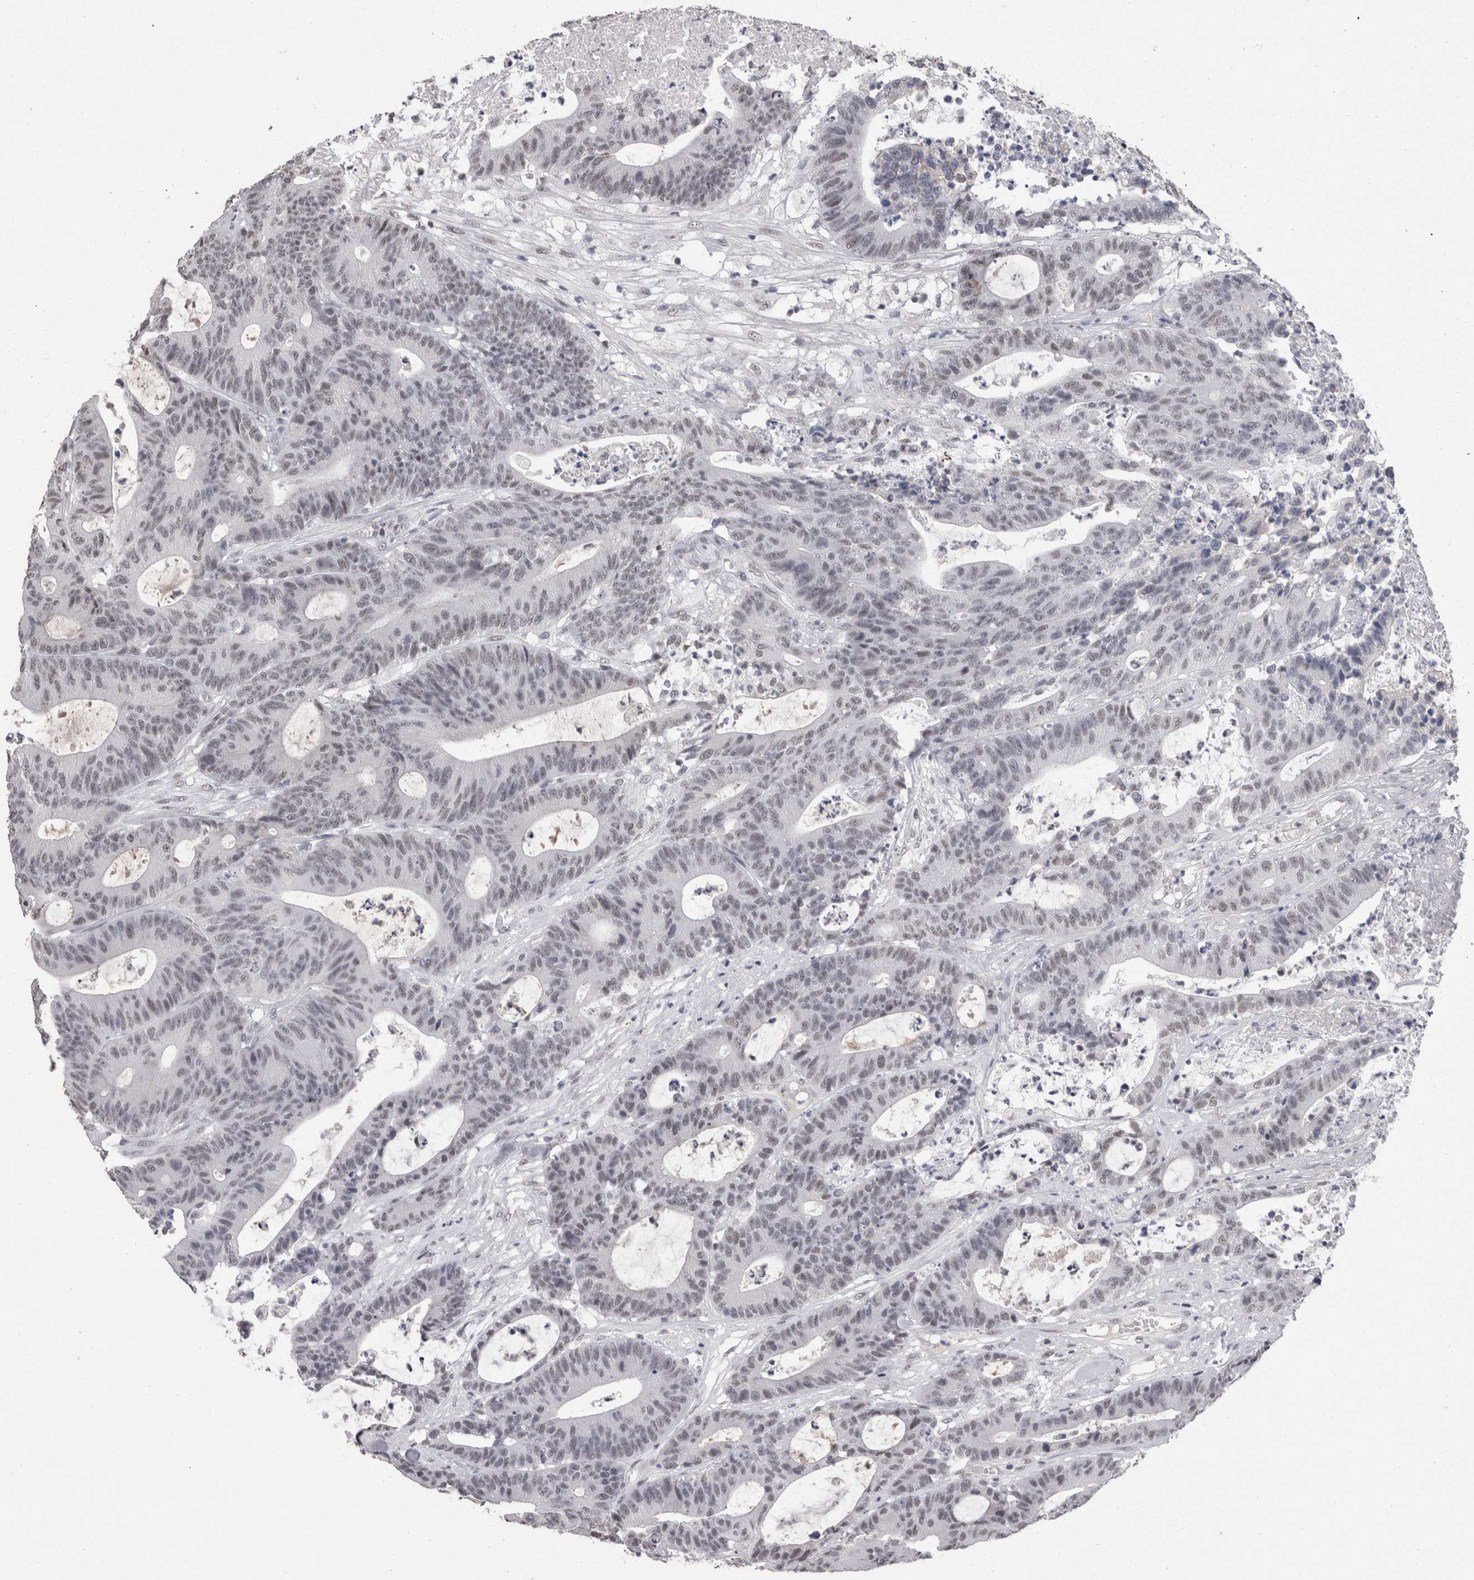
{"staining": {"intensity": "weak", "quantity": "<25%", "location": "nuclear"}, "tissue": "colorectal cancer", "cell_type": "Tumor cells", "image_type": "cancer", "snomed": [{"axis": "morphology", "description": "Adenocarcinoma, NOS"}, {"axis": "topography", "description": "Colon"}], "caption": "High power microscopy photomicrograph of an immunohistochemistry (IHC) histopathology image of colorectal cancer, revealing no significant staining in tumor cells. (Brightfield microscopy of DAB immunohistochemistry at high magnification).", "gene": "DDX17", "patient": {"sex": "female", "age": 84}}